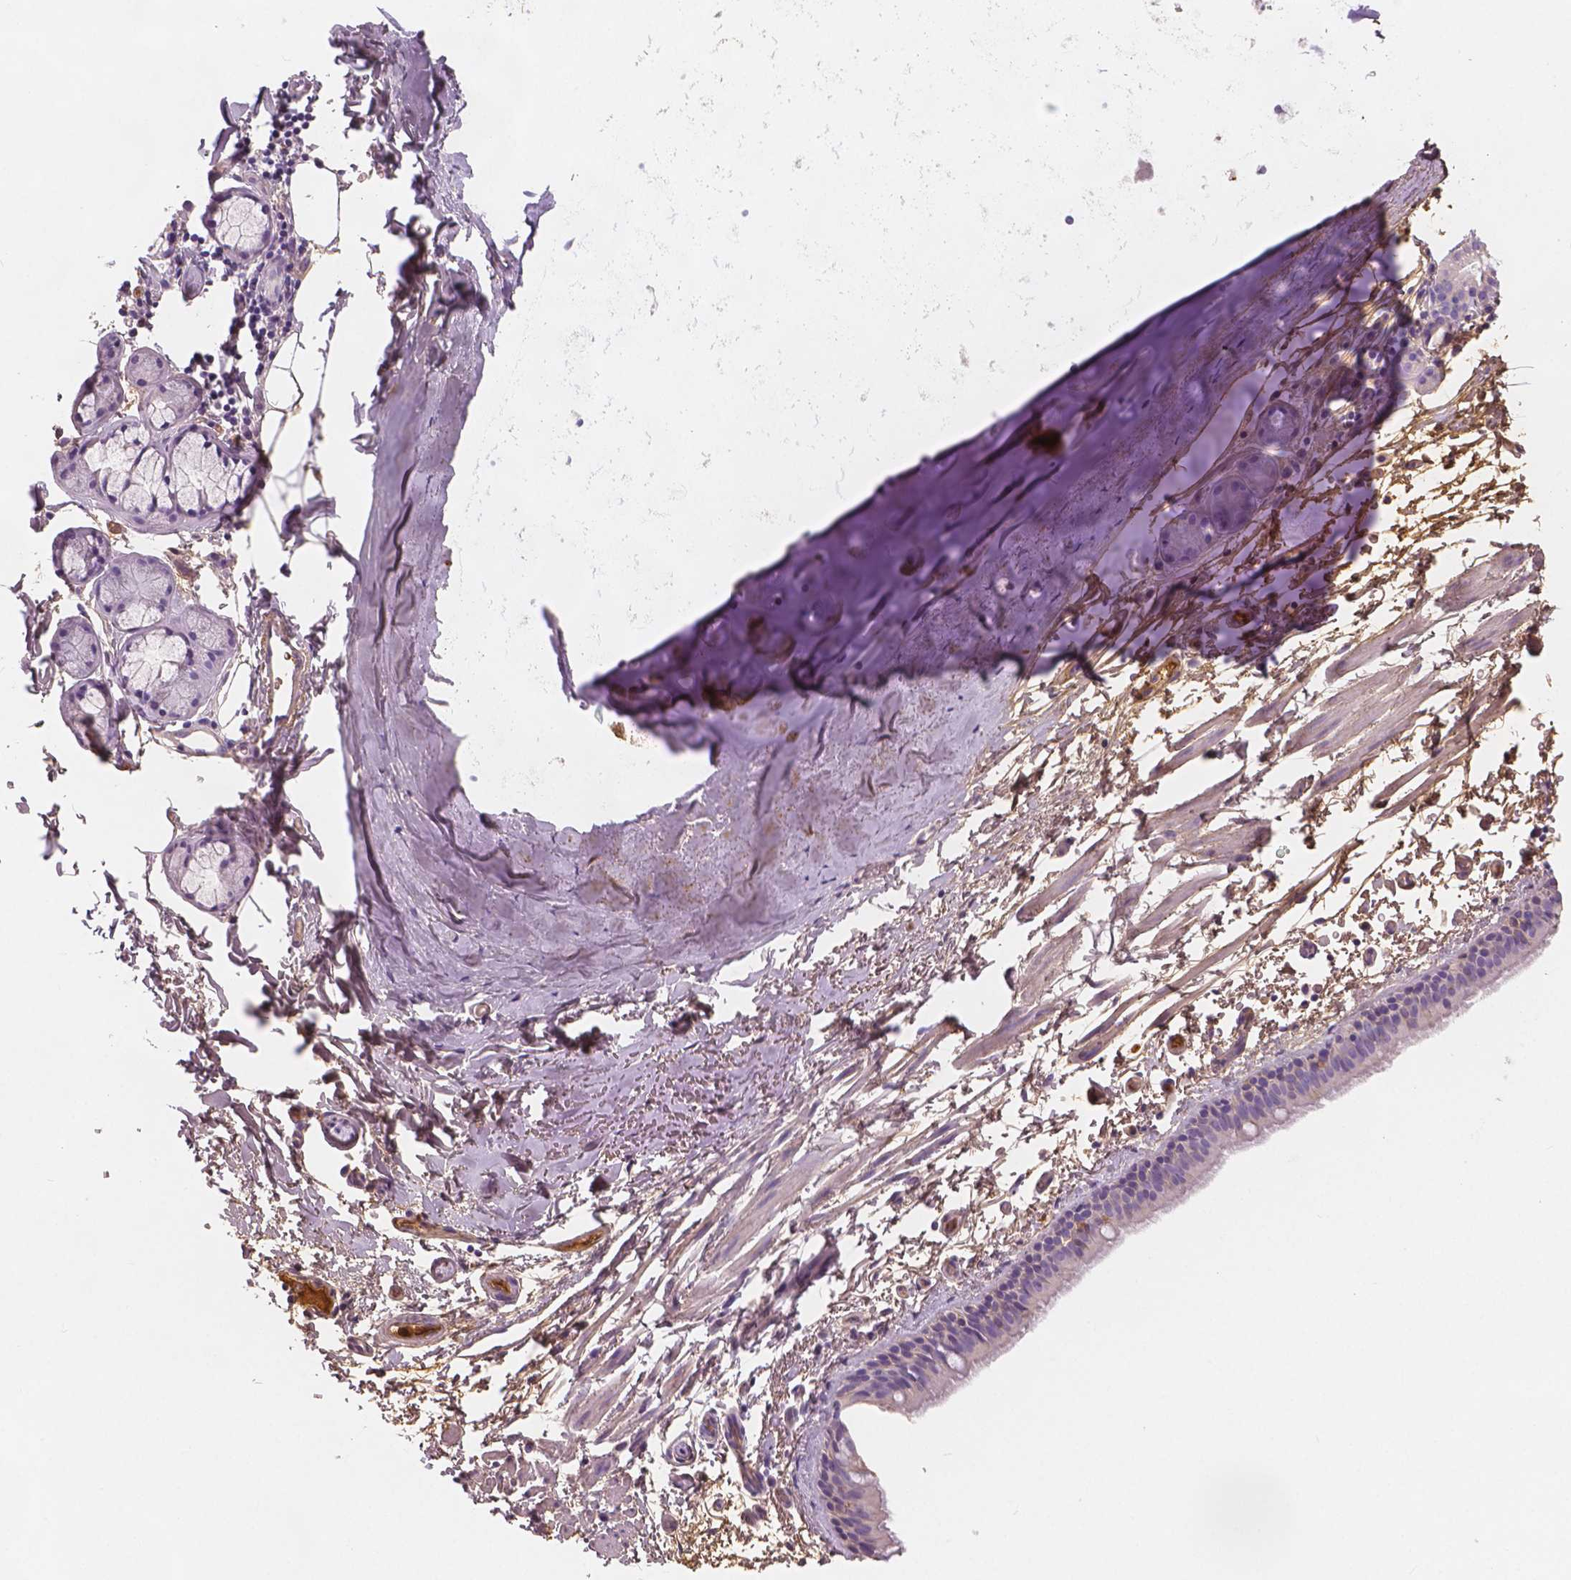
{"staining": {"intensity": "negative", "quantity": "none", "location": "none"}, "tissue": "bronchus", "cell_type": "Respiratory epithelial cells", "image_type": "normal", "snomed": [{"axis": "morphology", "description": "Normal tissue, NOS"}, {"axis": "topography", "description": "Bronchus"}], "caption": "IHC image of normal bronchus: human bronchus stained with DAB demonstrates no significant protein expression in respiratory epithelial cells.", "gene": "APOA4", "patient": {"sex": "female", "age": 61}}